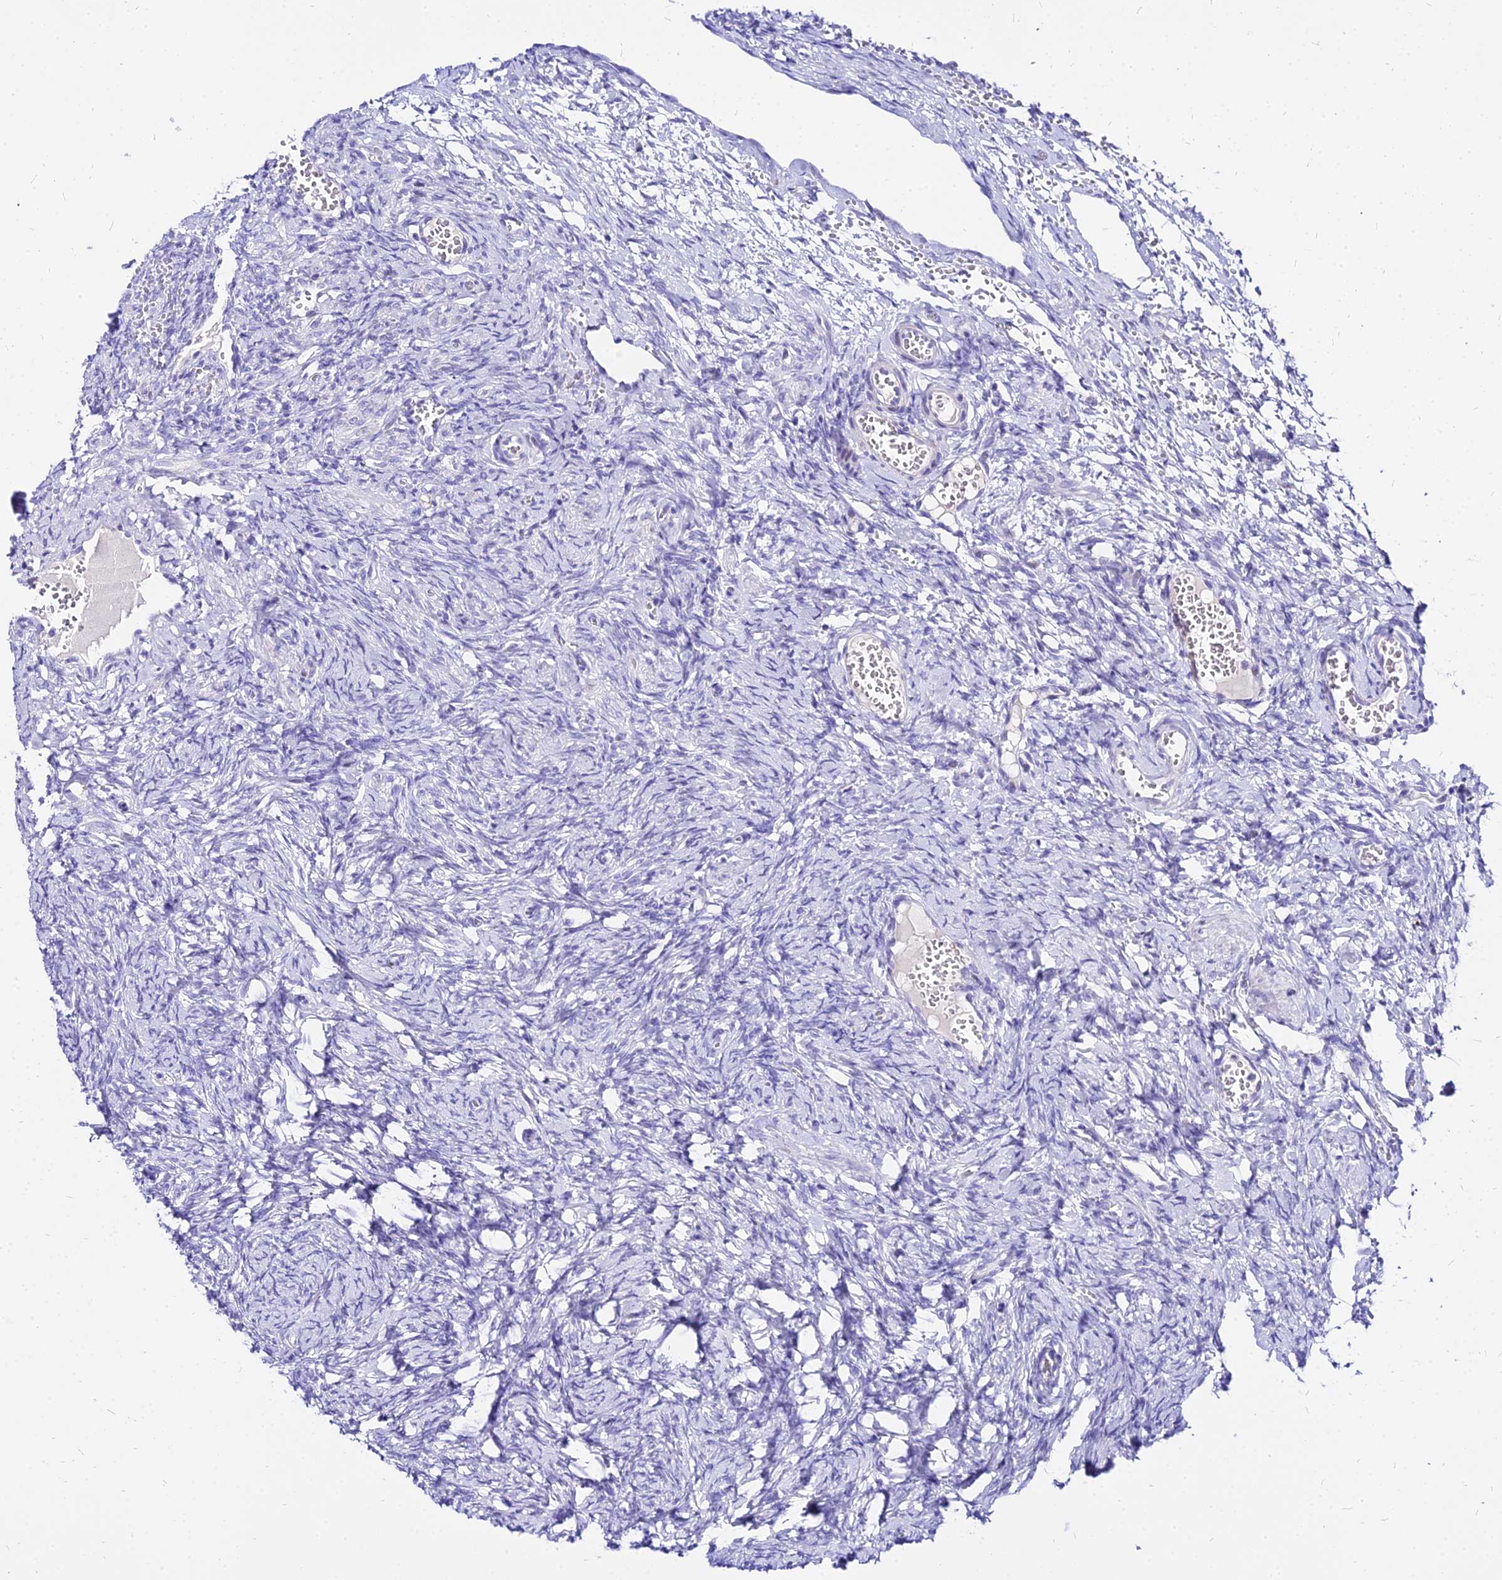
{"staining": {"intensity": "negative", "quantity": "none", "location": "none"}, "tissue": "ovary", "cell_type": "Ovarian stroma cells", "image_type": "normal", "snomed": [{"axis": "morphology", "description": "Adenocarcinoma, NOS"}, {"axis": "topography", "description": "Endometrium"}], "caption": "Immunohistochemistry (IHC) of unremarkable ovary displays no staining in ovarian stroma cells.", "gene": "CARD18", "patient": {"sex": "female", "age": 32}}